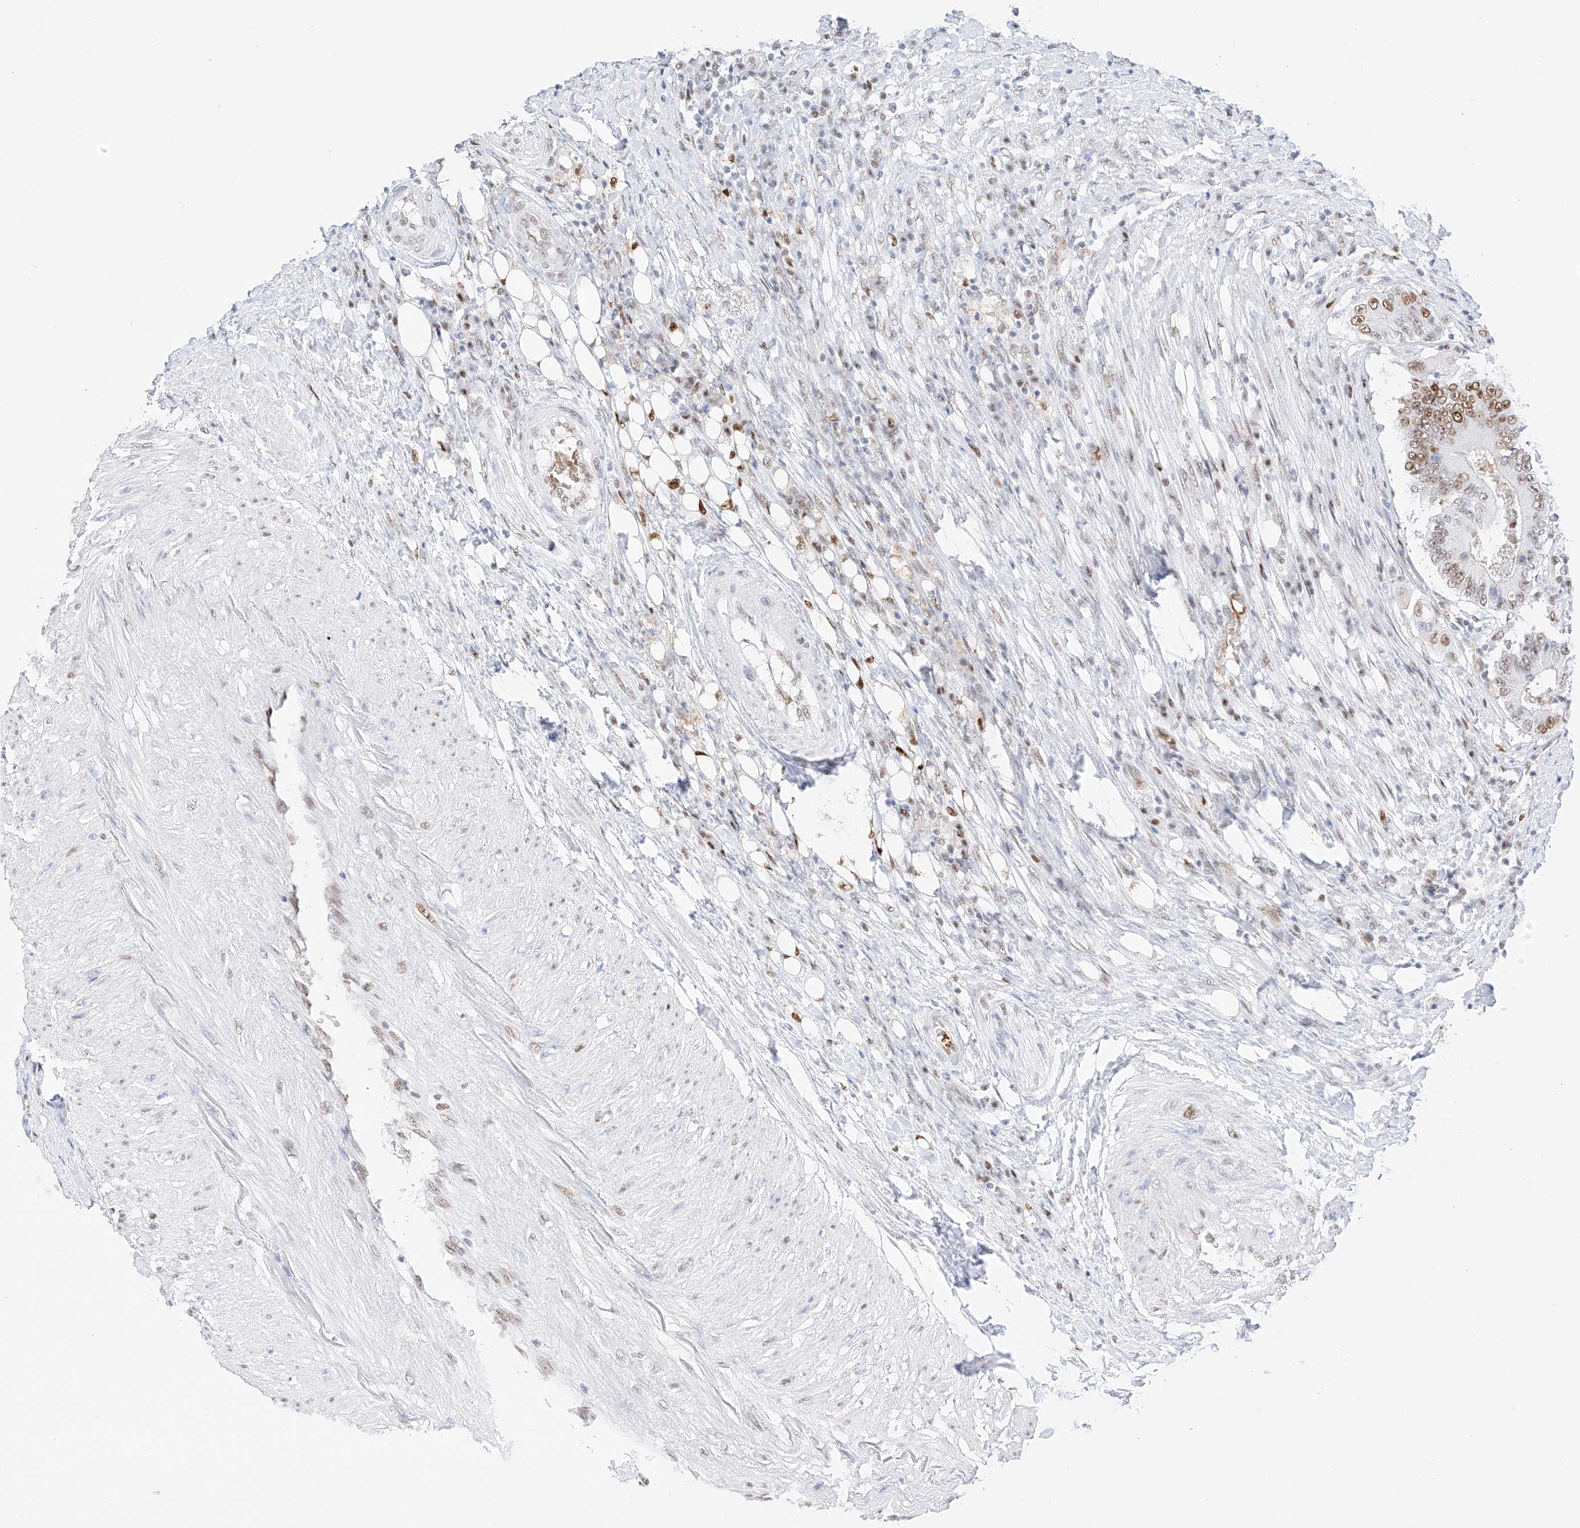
{"staining": {"intensity": "moderate", "quantity": ">75%", "location": "nuclear"}, "tissue": "colorectal cancer", "cell_type": "Tumor cells", "image_type": "cancer", "snomed": [{"axis": "morphology", "description": "Adenocarcinoma, NOS"}, {"axis": "topography", "description": "Colon"}], "caption": "Tumor cells show medium levels of moderate nuclear staining in approximately >75% of cells in colorectal cancer (adenocarcinoma).", "gene": "APIP", "patient": {"sex": "male", "age": 83}}